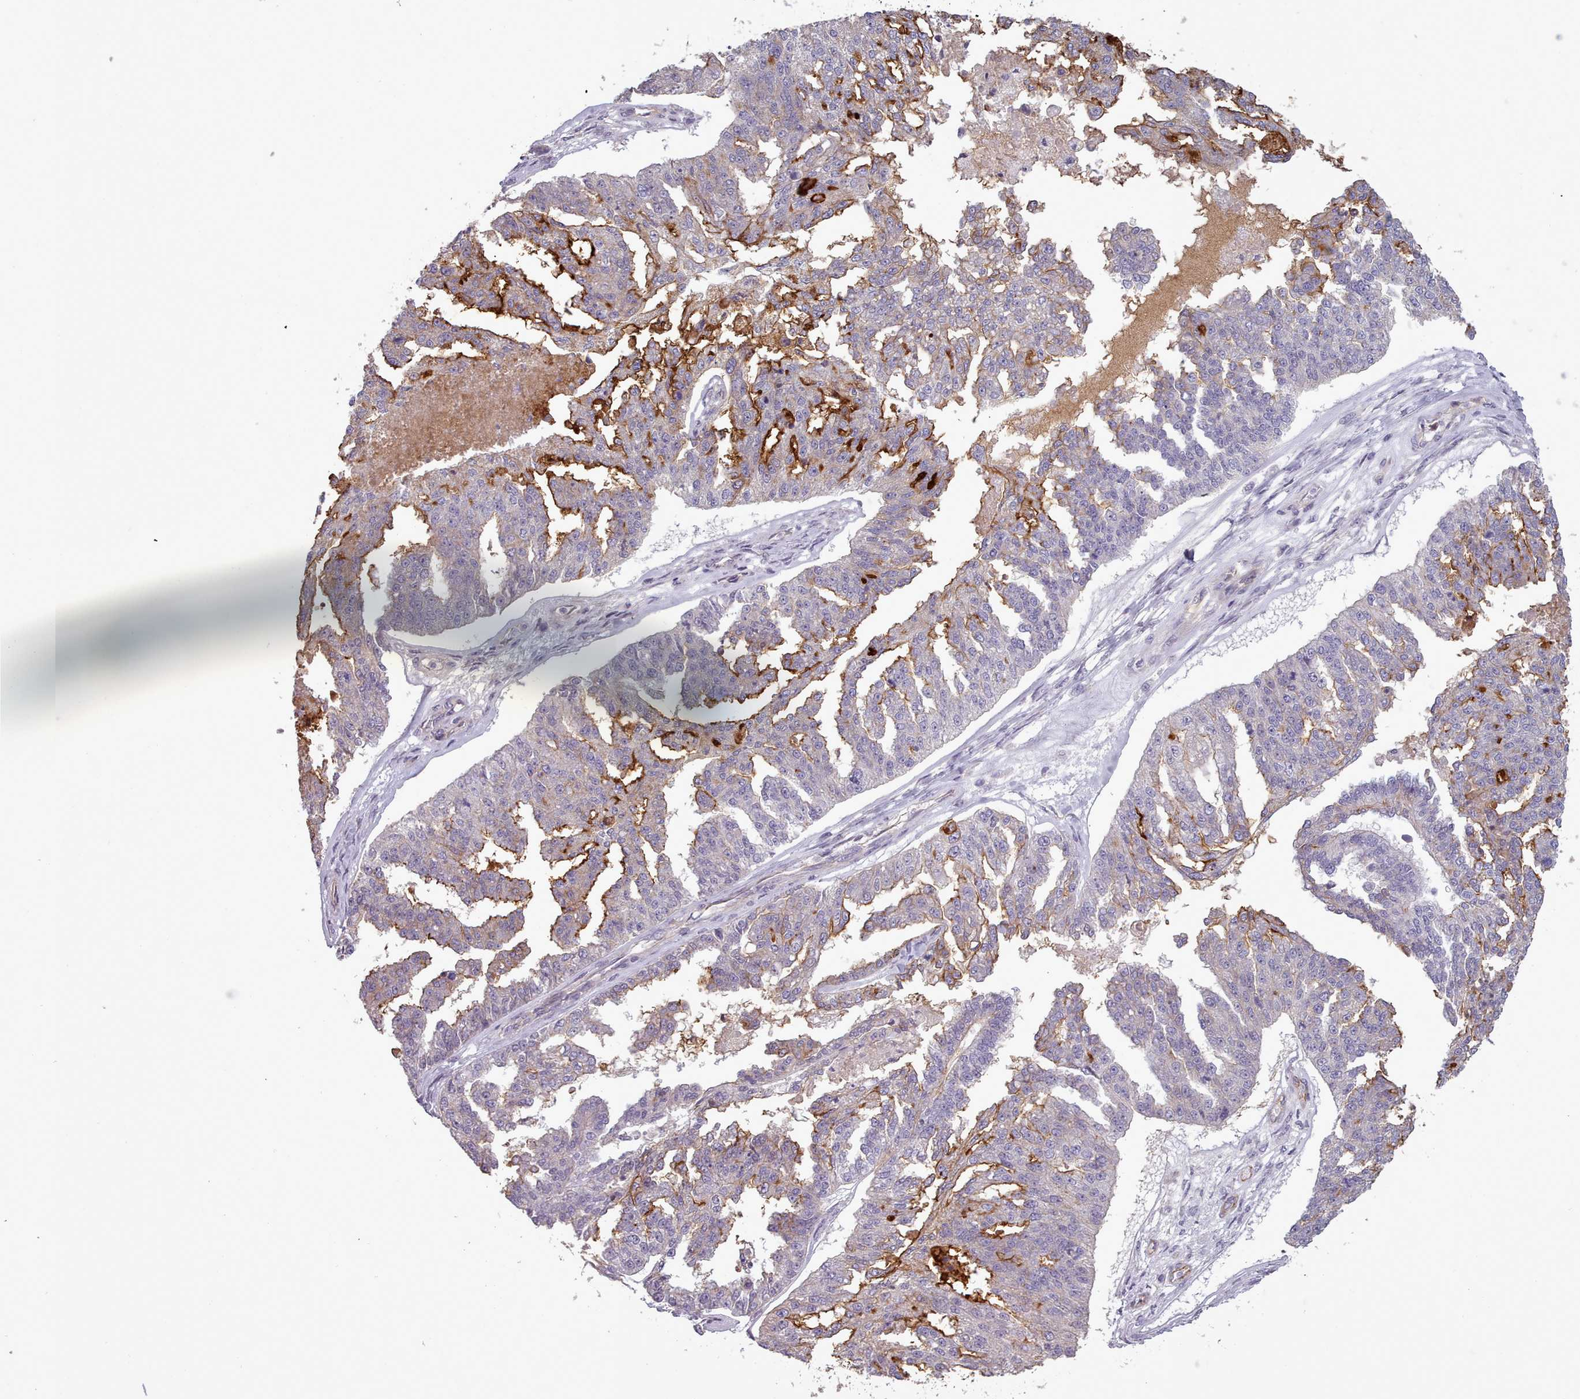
{"staining": {"intensity": "strong", "quantity": "<25%", "location": "cytoplasmic/membranous"}, "tissue": "ovarian cancer", "cell_type": "Tumor cells", "image_type": "cancer", "snomed": [{"axis": "morphology", "description": "Cystadenocarcinoma, serous, NOS"}, {"axis": "topography", "description": "Ovary"}], "caption": "This histopathology image displays immunohistochemistry (IHC) staining of human ovarian cancer, with medium strong cytoplasmic/membranous positivity in approximately <25% of tumor cells.", "gene": "PLD4", "patient": {"sex": "female", "age": 58}}